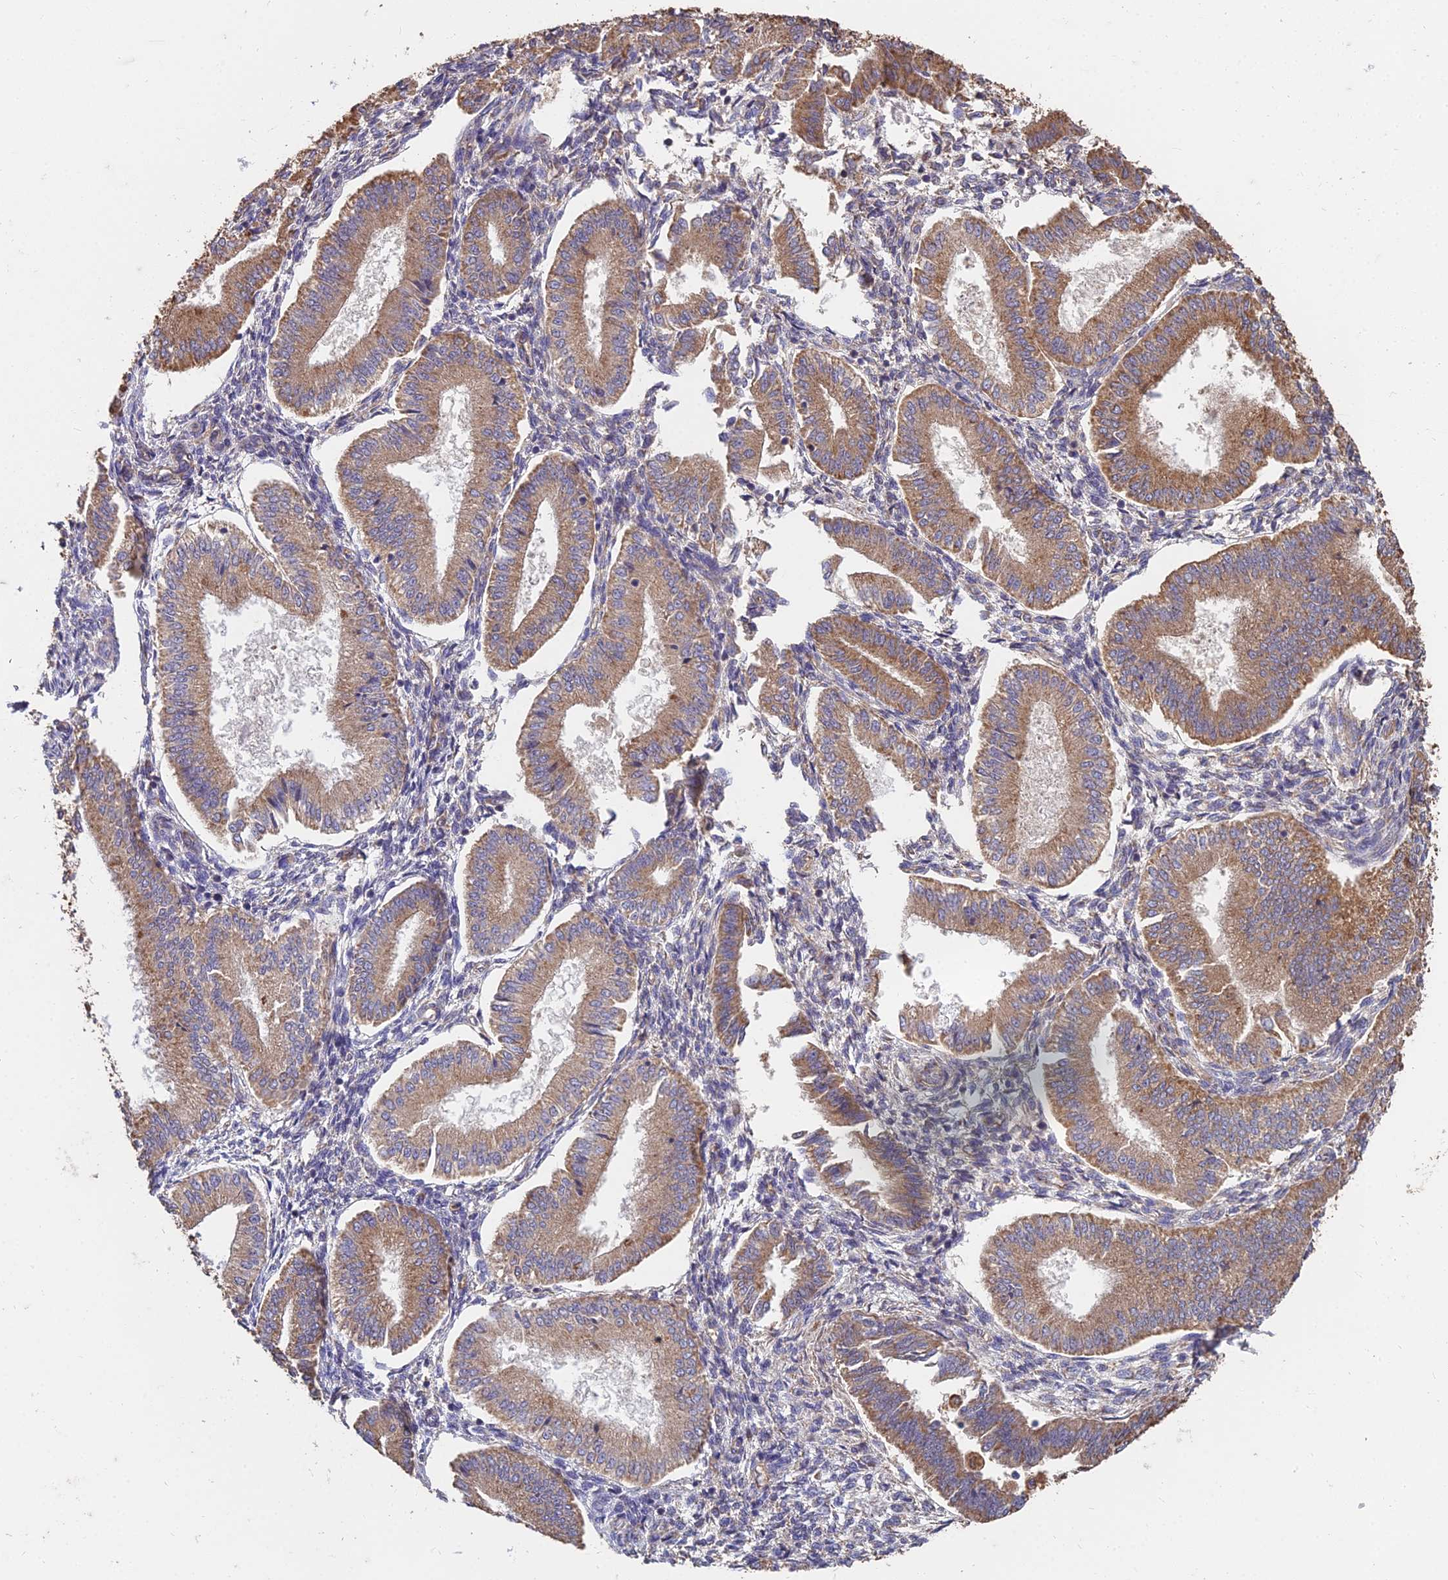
{"staining": {"intensity": "weak", "quantity": "<25%", "location": "cytoplasmic/membranous"}, "tissue": "endometrium", "cell_type": "Cells in endometrial stroma", "image_type": "normal", "snomed": [{"axis": "morphology", "description": "Normal tissue, NOS"}, {"axis": "topography", "description": "Endometrium"}], "caption": "There is no significant expression in cells in endometrial stroma of endometrium. The staining was performed using DAB (3,3'-diaminobenzidine) to visualize the protein expression in brown, while the nuclei were stained in blue with hematoxylin (Magnification: 20x).", "gene": "CEMIP2", "patient": {"sex": "female", "age": 39}}